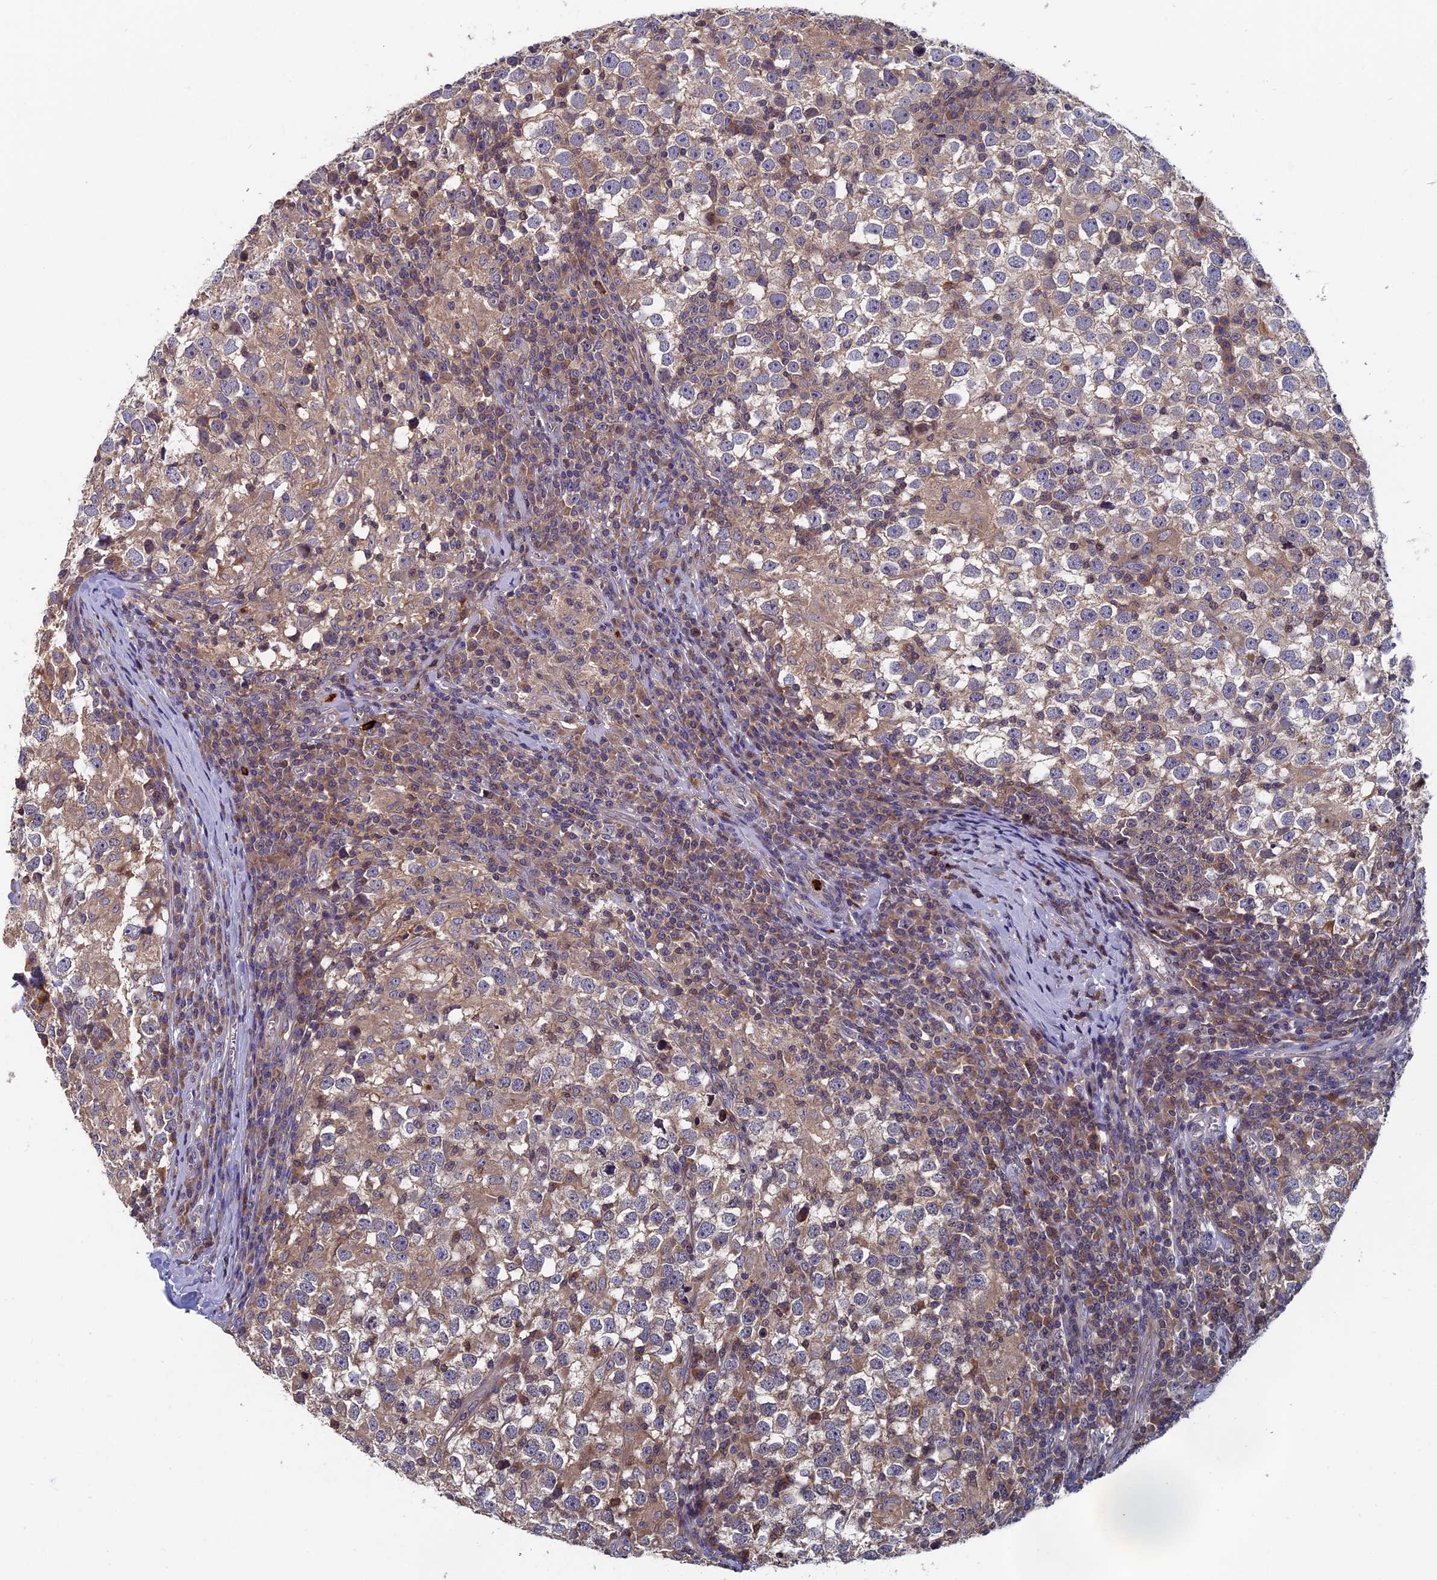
{"staining": {"intensity": "weak", "quantity": "25%-75%", "location": "cytoplasmic/membranous"}, "tissue": "testis cancer", "cell_type": "Tumor cells", "image_type": "cancer", "snomed": [{"axis": "morphology", "description": "Seminoma, NOS"}, {"axis": "topography", "description": "Testis"}], "caption": "Protein expression analysis of testis seminoma exhibits weak cytoplasmic/membranous staining in approximately 25%-75% of tumor cells.", "gene": "TNK2", "patient": {"sex": "male", "age": 65}}